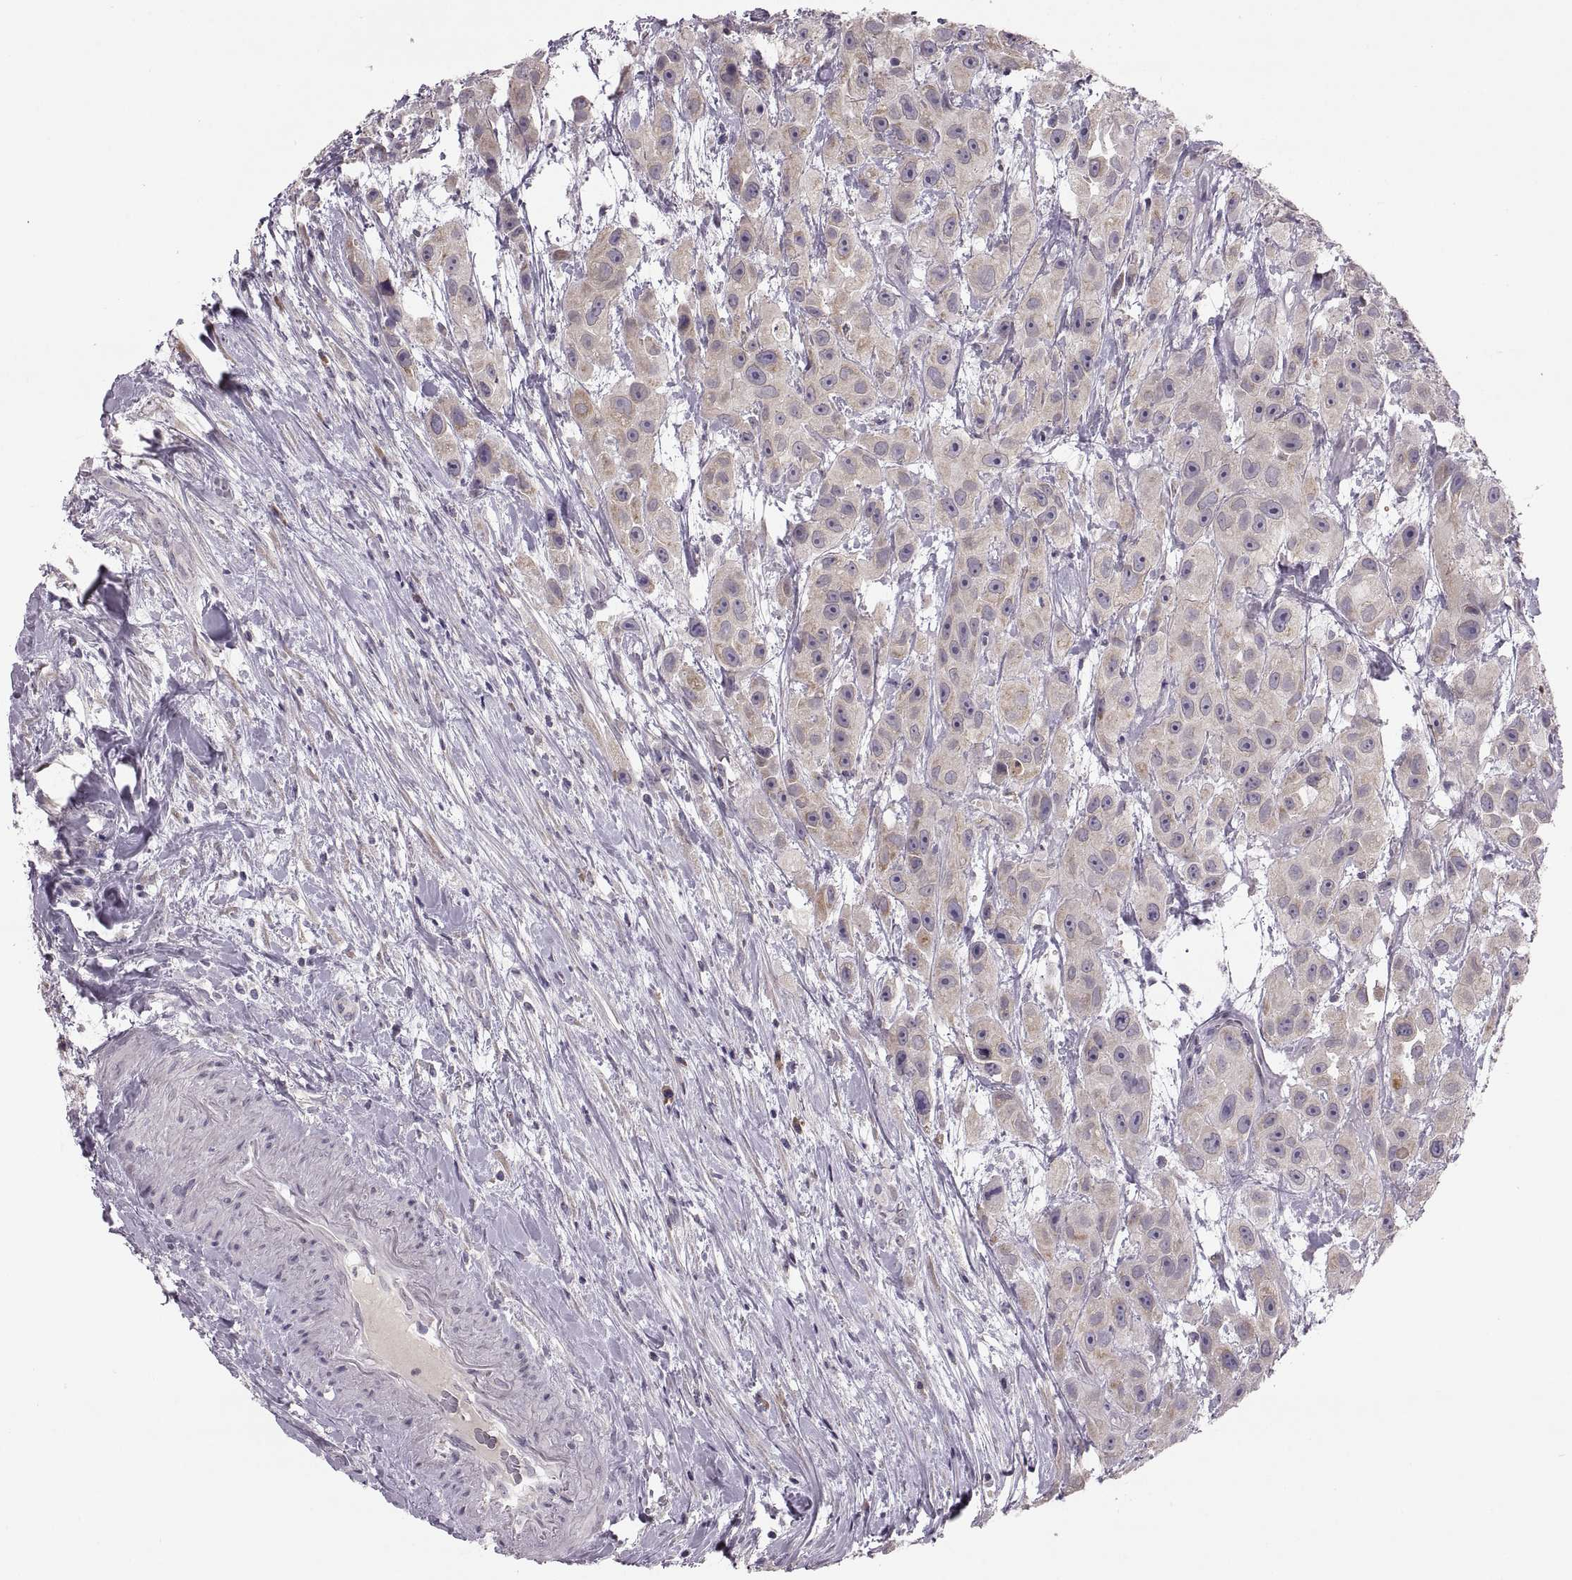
{"staining": {"intensity": "weak", "quantity": ">75%", "location": "cytoplasmic/membranous"}, "tissue": "urothelial cancer", "cell_type": "Tumor cells", "image_type": "cancer", "snomed": [{"axis": "morphology", "description": "Urothelial carcinoma, High grade"}, {"axis": "topography", "description": "Urinary bladder"}], "caption": "DAB immunohistochemical staining of human urothelial cancer displays weak cytoplasmic/membranous protein staining in about >75% of tumor cells.", "gene": "ADH6", "patient": {"sex": "male", "age": 79}}